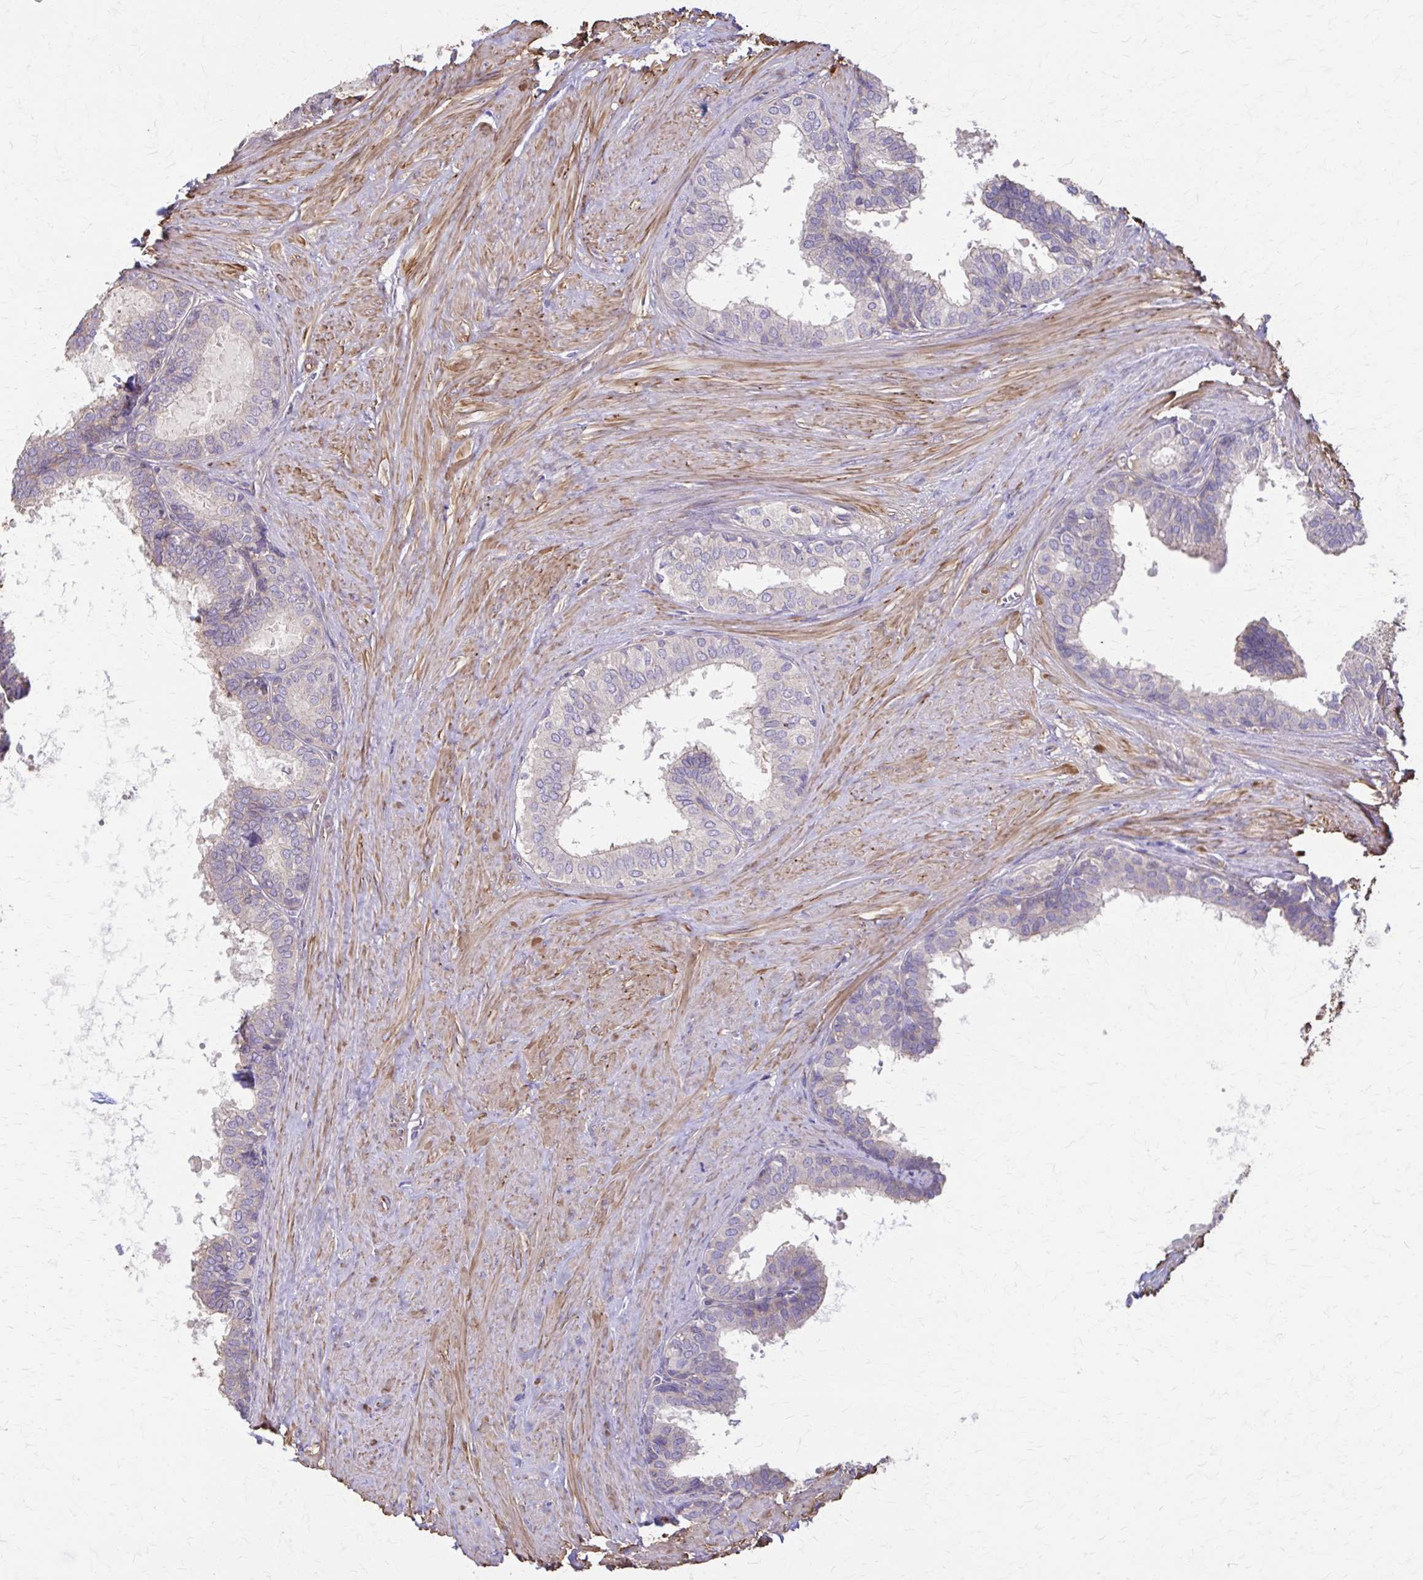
{"staining": {"intensity": "weak", "quantity": "<25%", "location": "cytoplasmic/membranous"}, "tissue": "prostate", "cell_type": "Glandular cells", "image_type": "normal", "snomed": [{"axis": "morphology", "description": "Normal tissue, NOS"}, {"axis": "topography", "description": "Prostate"}, {"axis": "topography", "description": "Peripheral nerve tissue"}], "caption": "The immunohistochemistry histopathology image has no significant staining in glandular cells of prostate.", "gene": "DSP", "patient": {"sex": "male", "age": 55}}